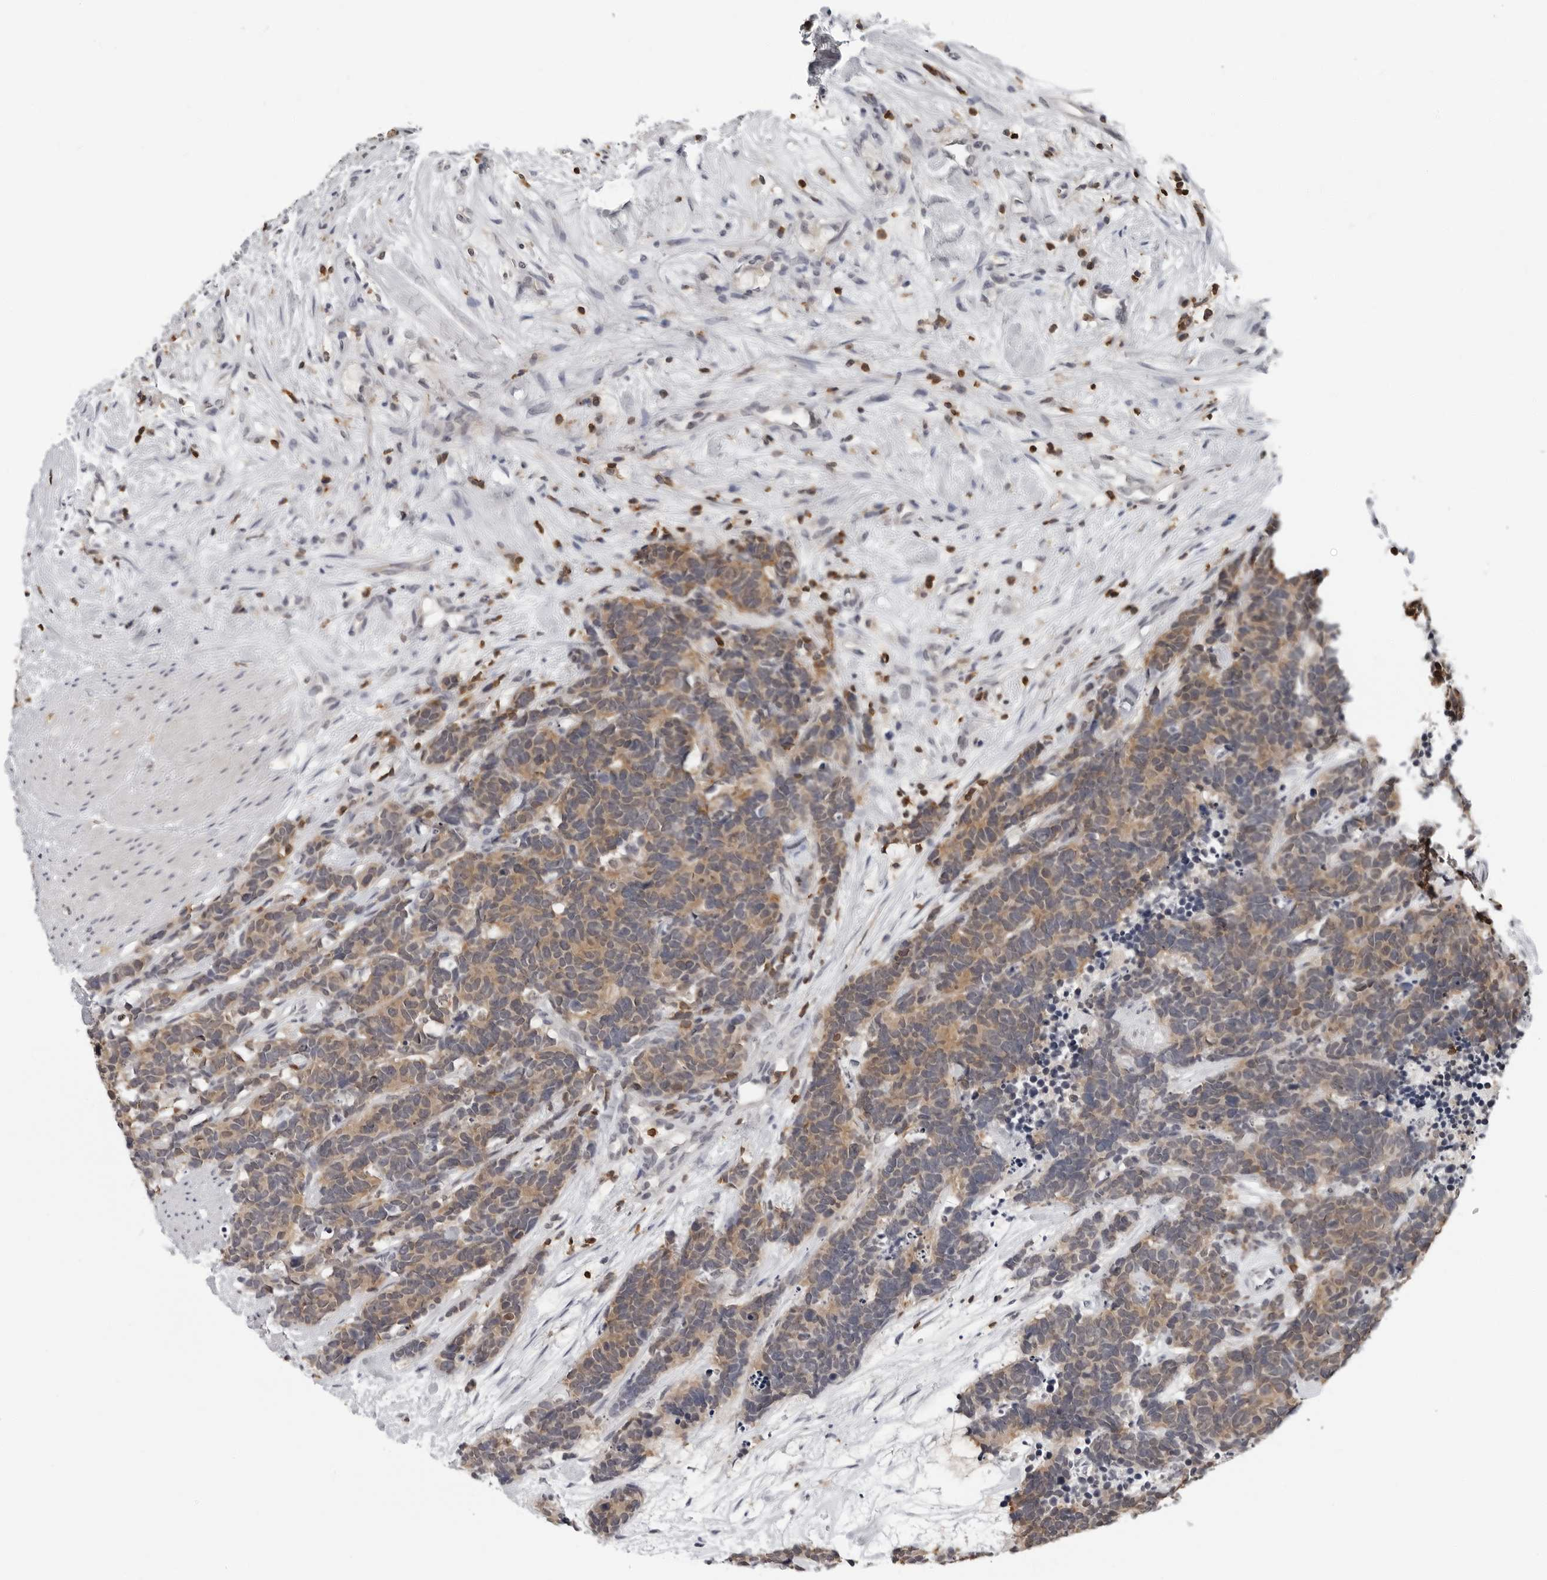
{"staining": {"intensity": "weak", "quantity": ">75%", "location": "cytoplasmic/membranous"}, "tissue": "carcinoid", "cell_type": "Tumor cells", "image_type": "cancer", "snomed": [{"axis": "morphology", "description": "Carcinoma, NOS"}, {"axis": "morphology", "description": "Carcinoid, malignant, NOS"}, {"axis": "topography", "description": "Urinary bladder"}], "caption": "Malignant carcinoid tissue demonstrates weak cytoplasmic/membranous expression in approximately >75% of tumor cells Nuclei are stained in blue.", "gene": "HSPH1", "patient": {"sex": "male", "age": 57}}